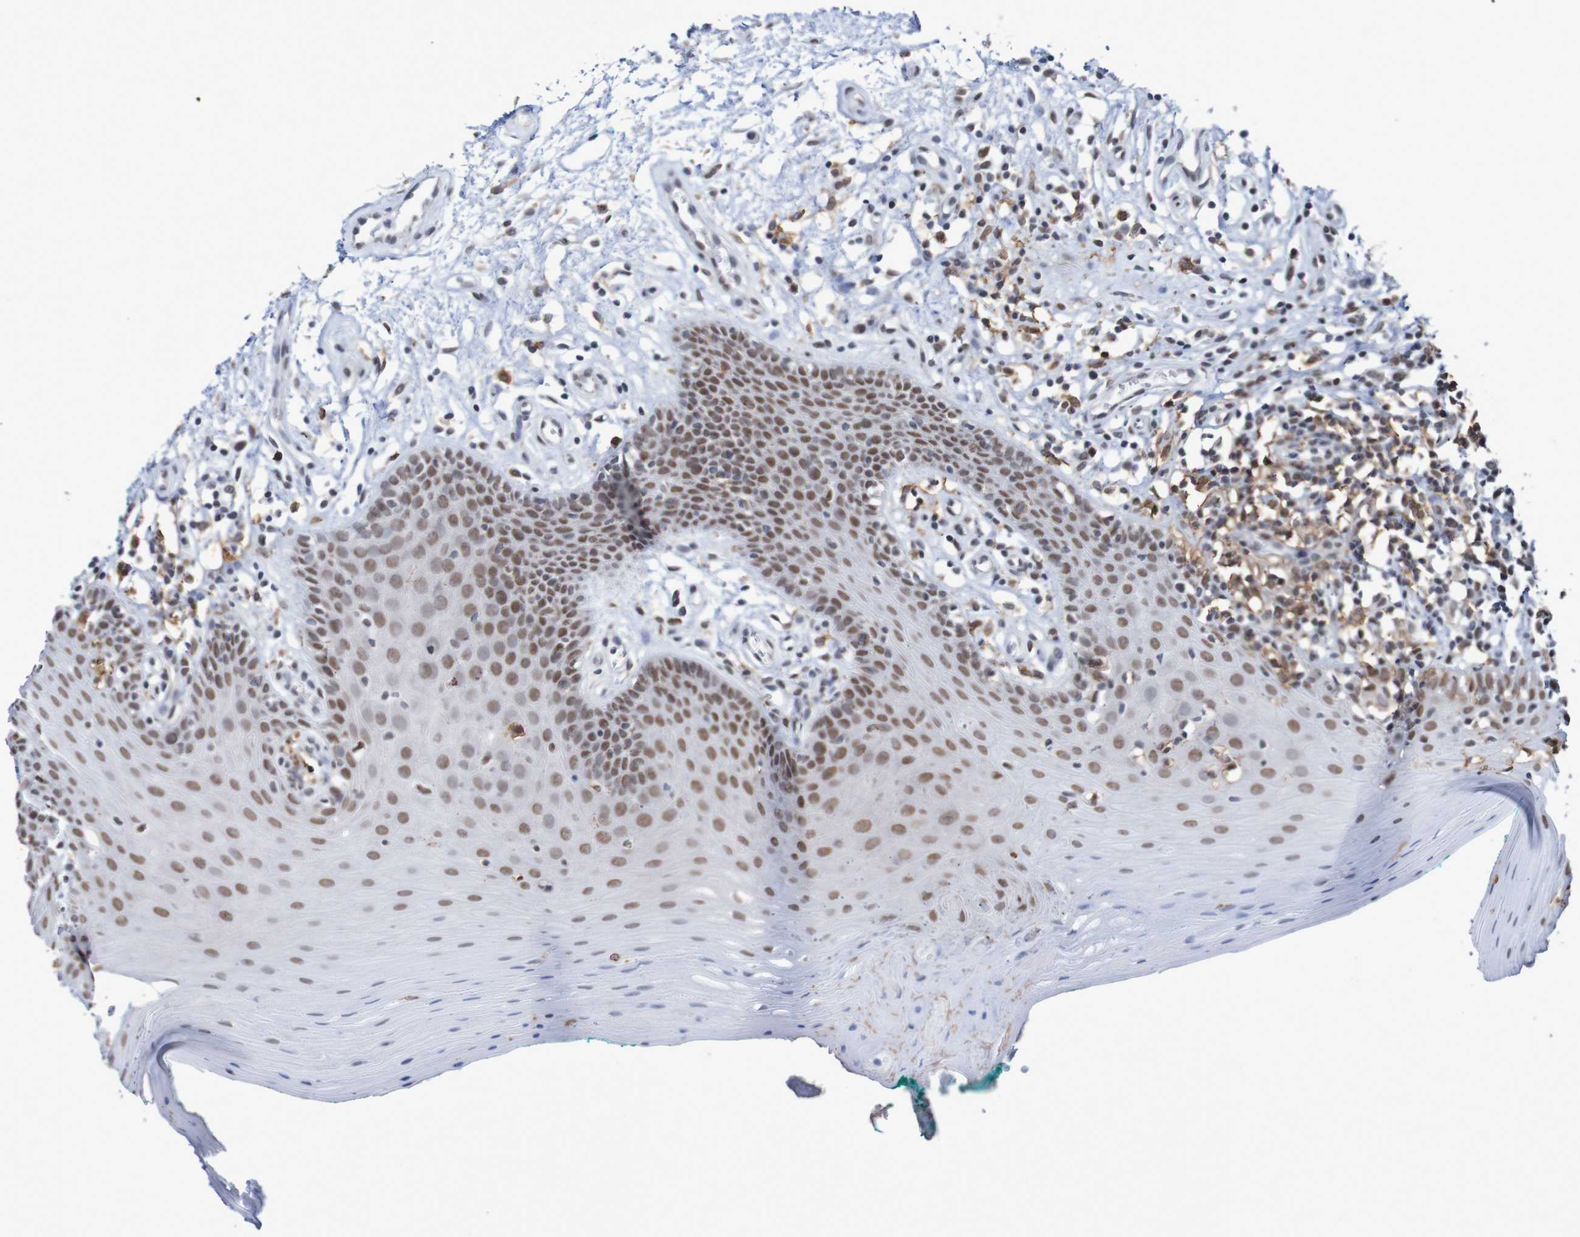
{"staining": {"intensity": "moderate", "quantity": ">75%", "location": "nuclear"}, "tissue": "oral mucosa", "cell_type": "Squamous epithelial cells", "image_type": "normal", "snomed": [{"axis": "morphology", "description": "Normal tissue, NOS"}, {"axis": "topography", "description": "Skeletal muscle"}, {"axis": "topography", "description": "Oral tissue"}], "caption": "Oral mucosa stained with IHC demonstrates moderate nuclear staining in about >75% of squamous epithelial cells. The protein of interest is stained brown, and the nuclei are stained in blue (DAB IHC with brightfield microscopy, high magnification).", "gene": "MRTFB", "patient": {"sex": "male", "age": 58}}